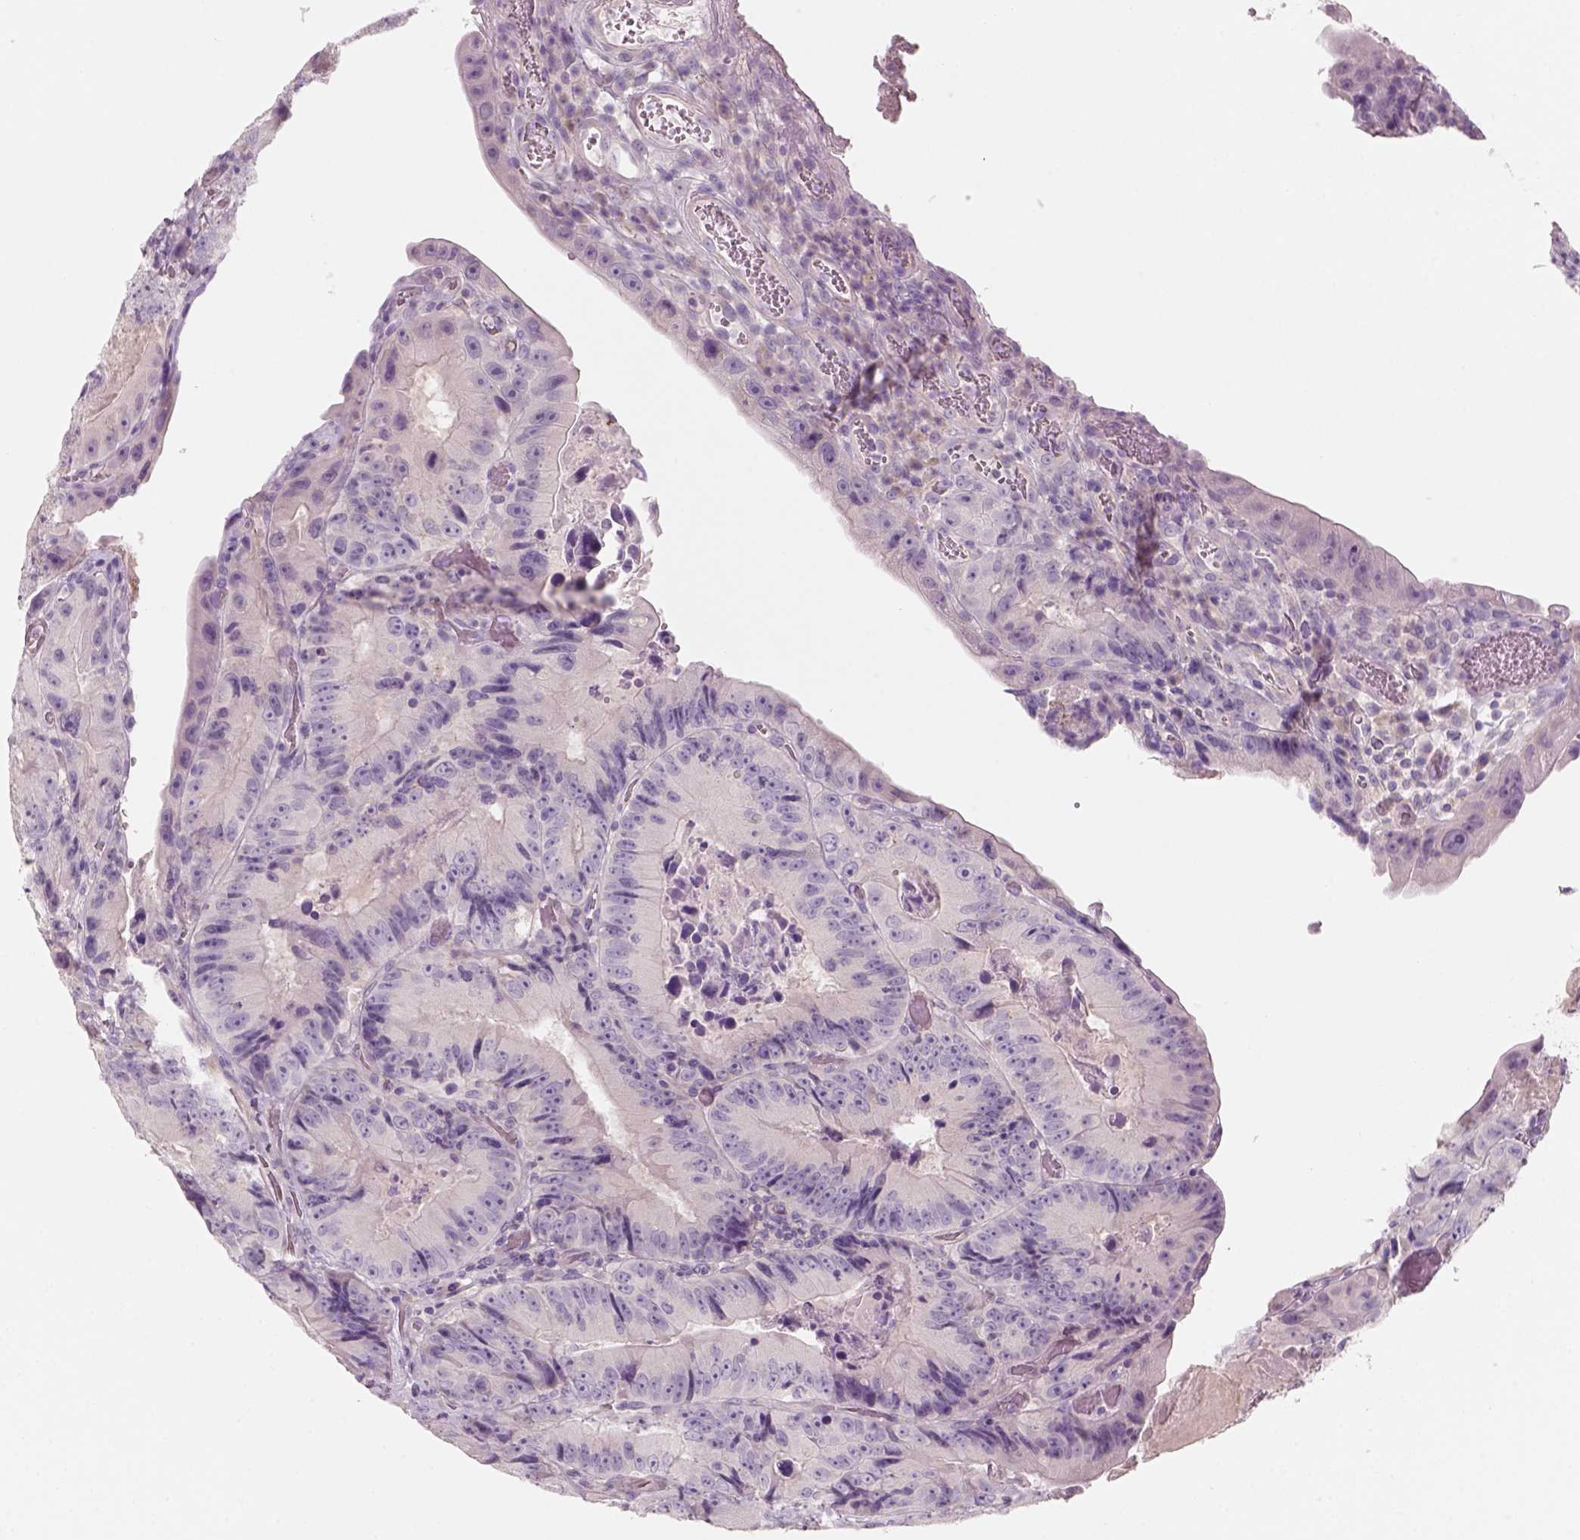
{"staining": {"intensity": "negative", "quantity": "none", "location": "none"}, "tissue": "colorectal cancer", "cell_type": "Tumor cells", "image_type": "cancer", "snomed": [{"axis": "morphology", "description": "Adenocarcinoma, NOS"}, {"axis": "topography", "description": "Colon"}], "caption": "Colorectal cancer stained for a protein using immunohistochemistry reveals no expression tumor cells.", "gene": "KRT25", "patient": {"sex": "female", "age": 86}}